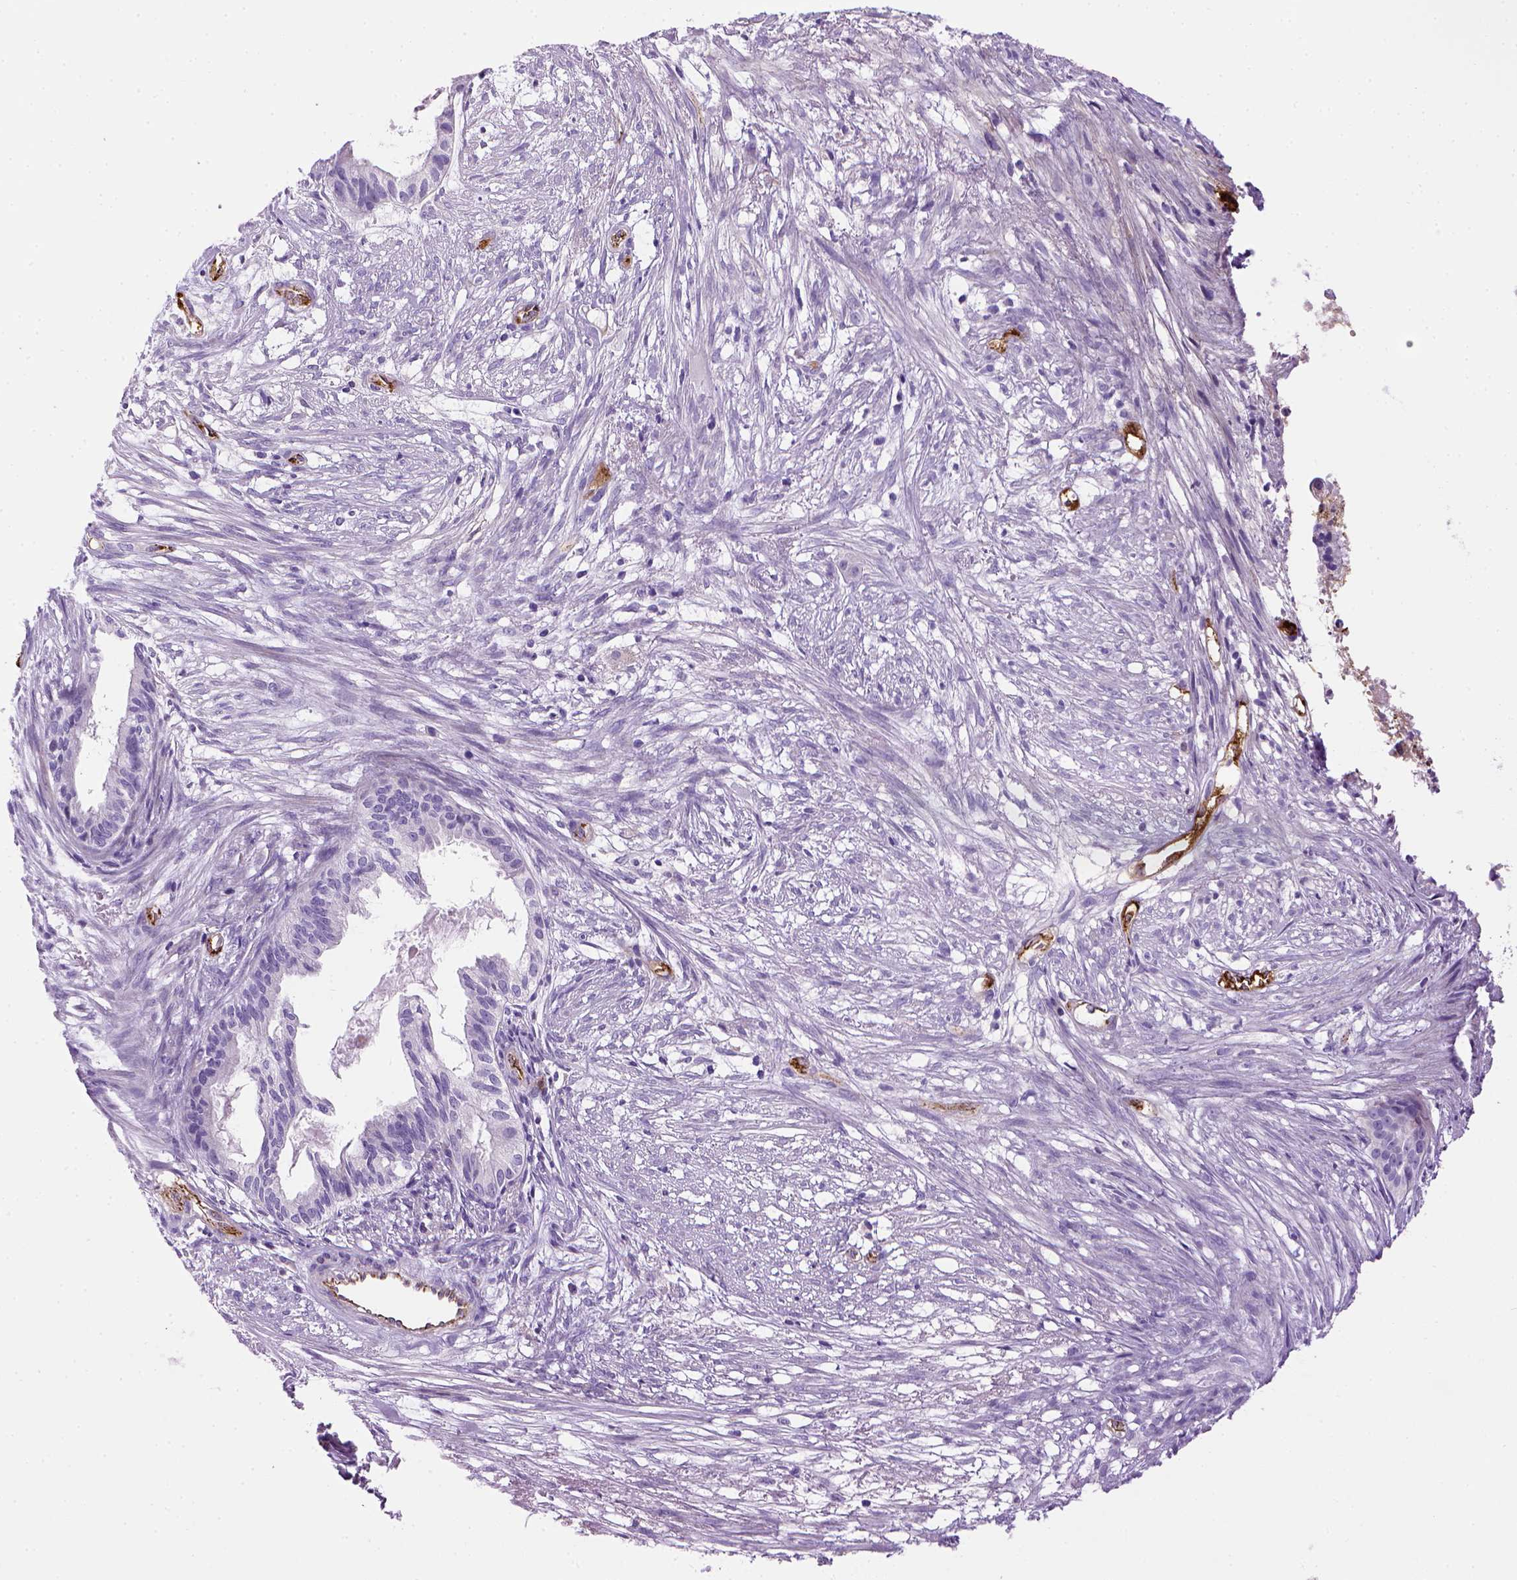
{"staining": {"intensity": "negative", "quantity": "none", "location": "none"}, "tissue": "endometrial cancer", "cell_type": "Tumor cells", "image_type": "cancer", "snomed": [{"axis": "morphology", "description": "Adenocarcinoma, NOS"}, {"axis": "topography", "description": "Endometrium"}], "caption": "The immunohistochemistry image has no significant expression in tumor cells of endometrial cancer tissue. (DAB immunohistochemistry (IHC), high magnification).", "gene": "VWF", "patient": {"sex": "female", "age": 86}}